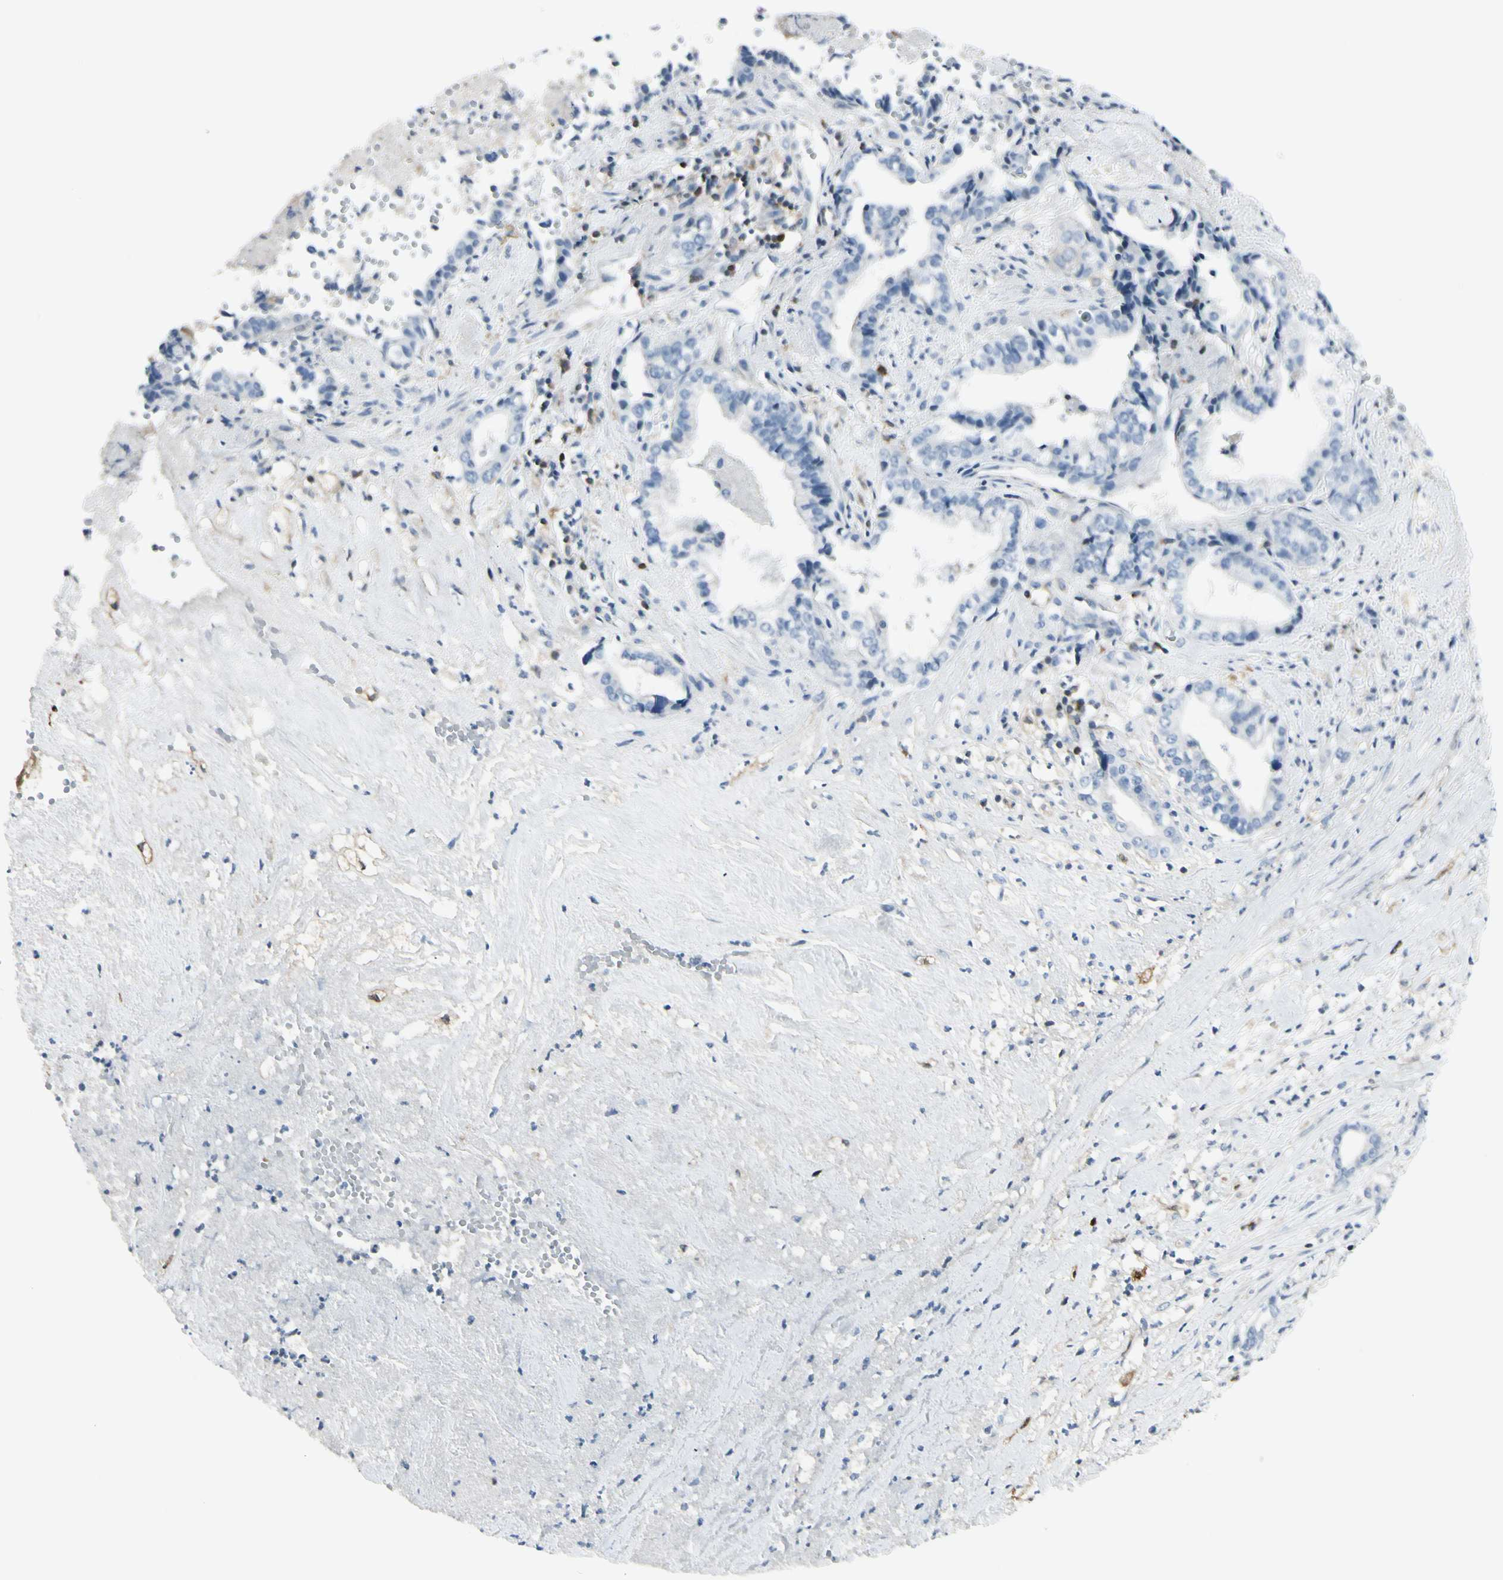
{"staining": {"intensity": "negative", "quantity": "none", "location": "none"}, "tissue": "liver cancer", "cell_type": "Tumor cells", "image_type": "cancer", "snomed": [{"axis": "morphology", "description": "Cholangiocarcinoma"}, {"axis": "topography", "description": "Liver"}], "caption": "A high-resolution histopathology image shows IHC staining of liver cholangiocarcinoma, which demonstrates no significant expression in tumor cells.", "gene": "TRAF1", "patient": {"sex": "female", "age": 61}}